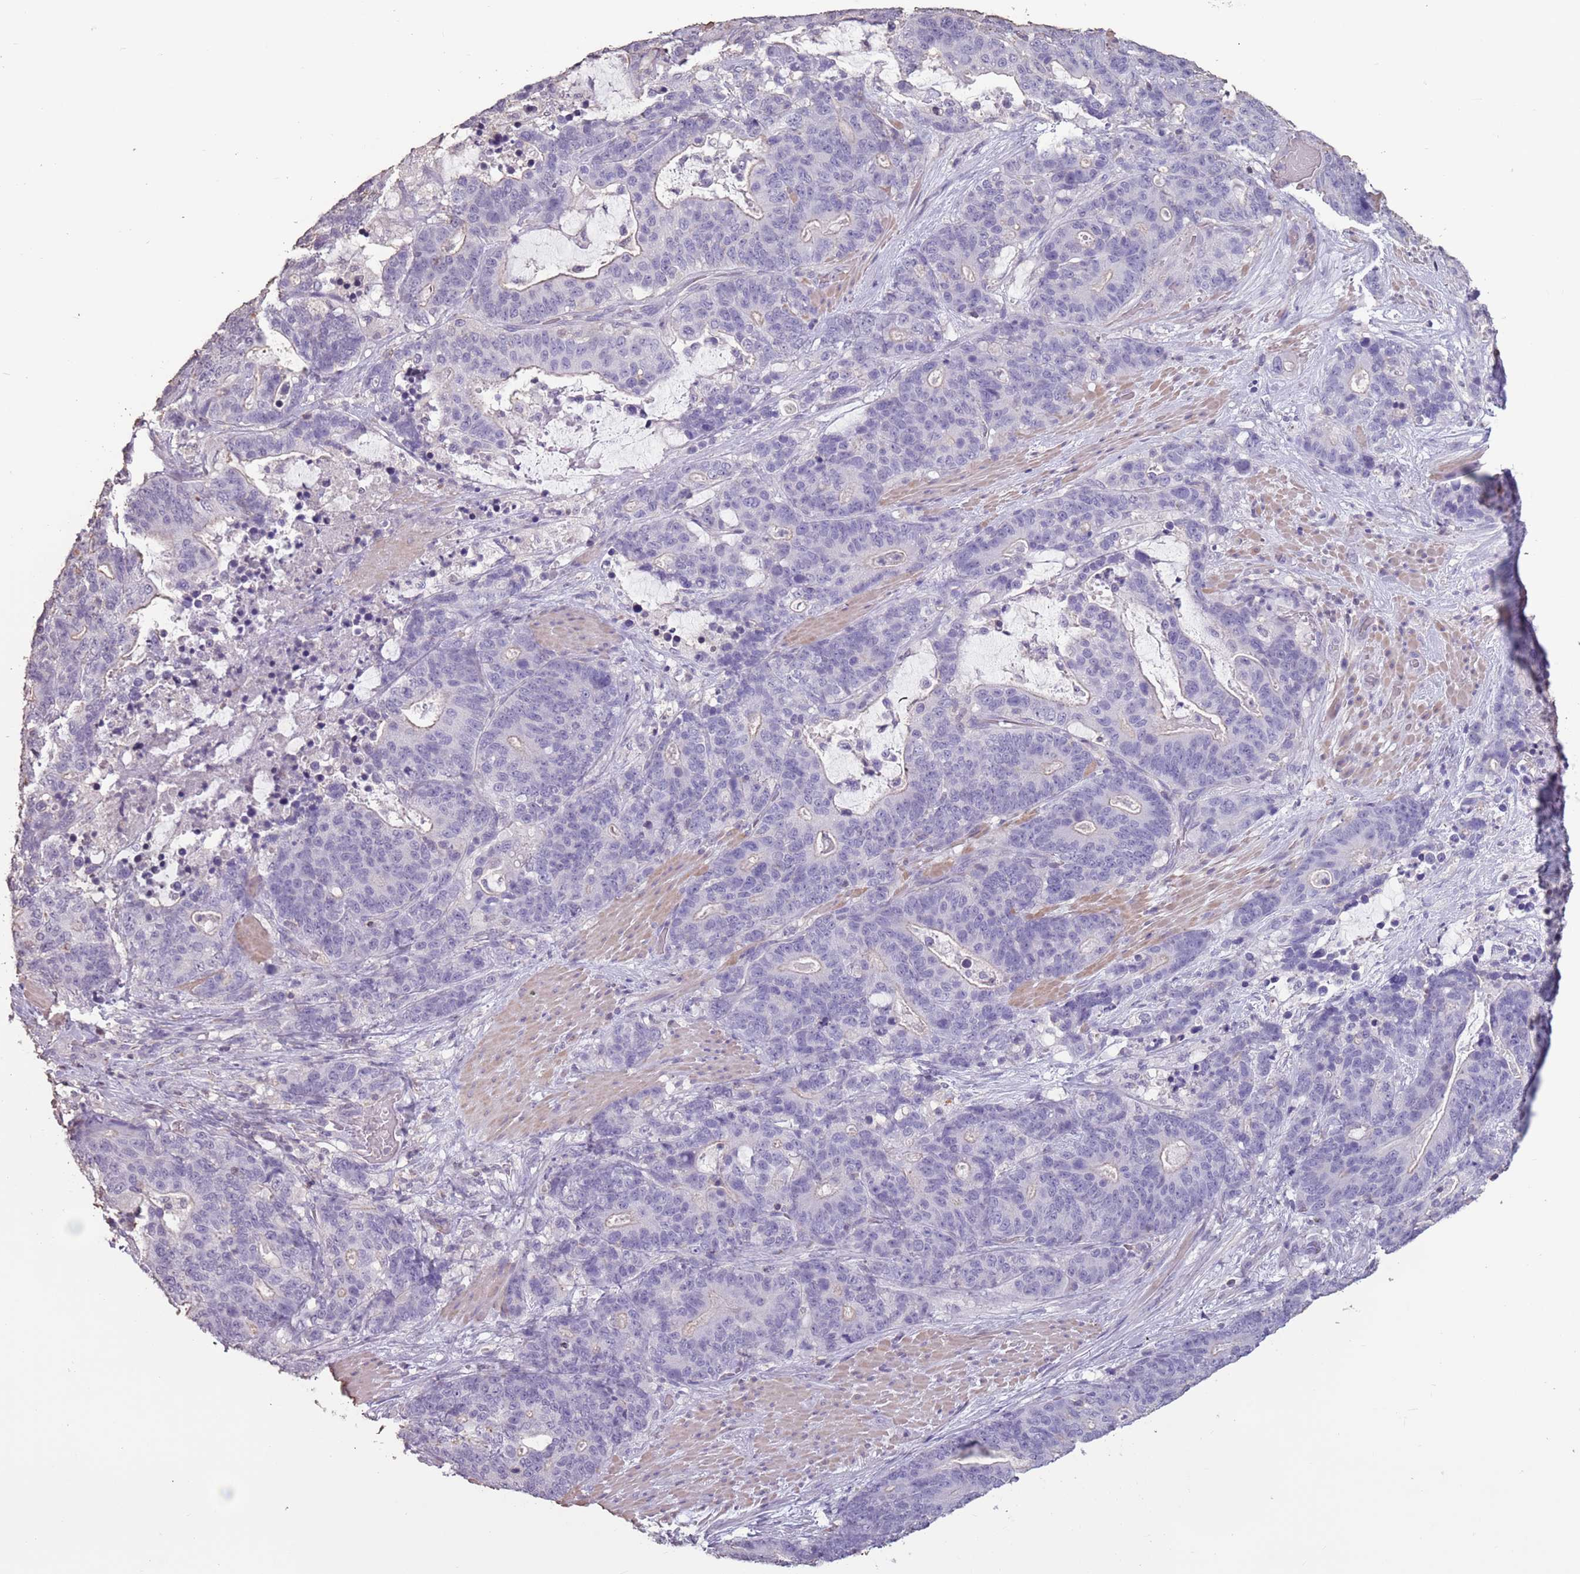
{"staining": {"intensity": "negative", "quantity": "none", "location": "none"}, "tissue": "stomach cancer", "cell_type": "Tumor cells", "image_type": "cancer", "snomed": [{"axis": "morphology", "description": "Adenocarcinoma, NOS"}, {"axis": "topography", "description": "Stomach"}], "caption": "This is an IHC image of stomach cancer (adenocarcinoma). There is no staining in tumor cells.", "gene": "SUN5", "patient": {"sex": "female", "age": 76}}